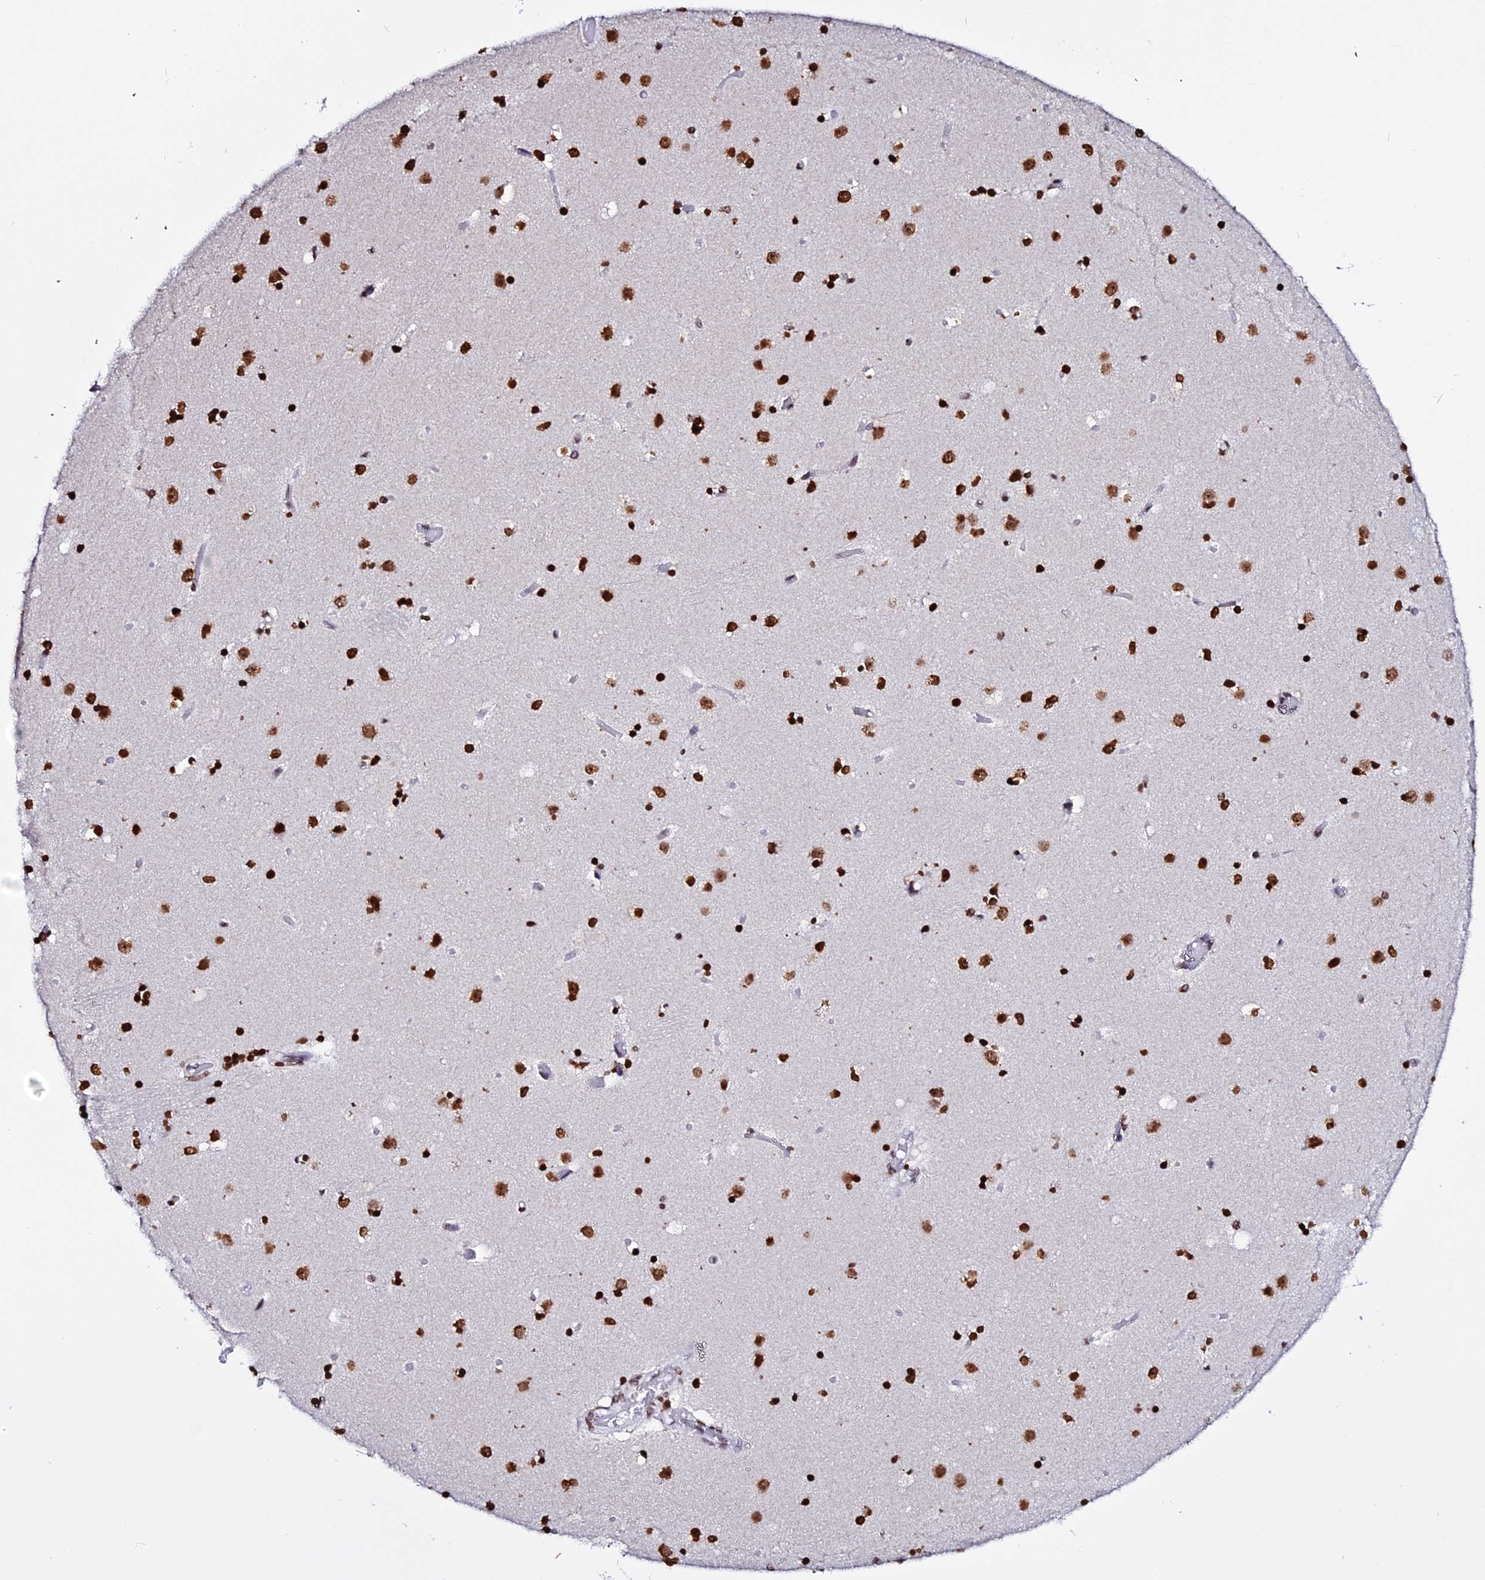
{"staining": {"intensity": "strong", "quantity": ">75%", "location": "nuclear"}, "tissue": "caudate", "cell_type": "Glial cells", "image_type": "normal", "snomed": [{"axis": "morphology", "description": "Normal tissue, NOS"}, {"axis": "topography", "description": "Lateral ventricle wall"}], "caption": "The immunohistochemical stain labels strong nuclear expression in glial cells of unremarkable caudate.", "gene": "ENSG00000282988", "patient": {"sex": "female", "age": 52}}